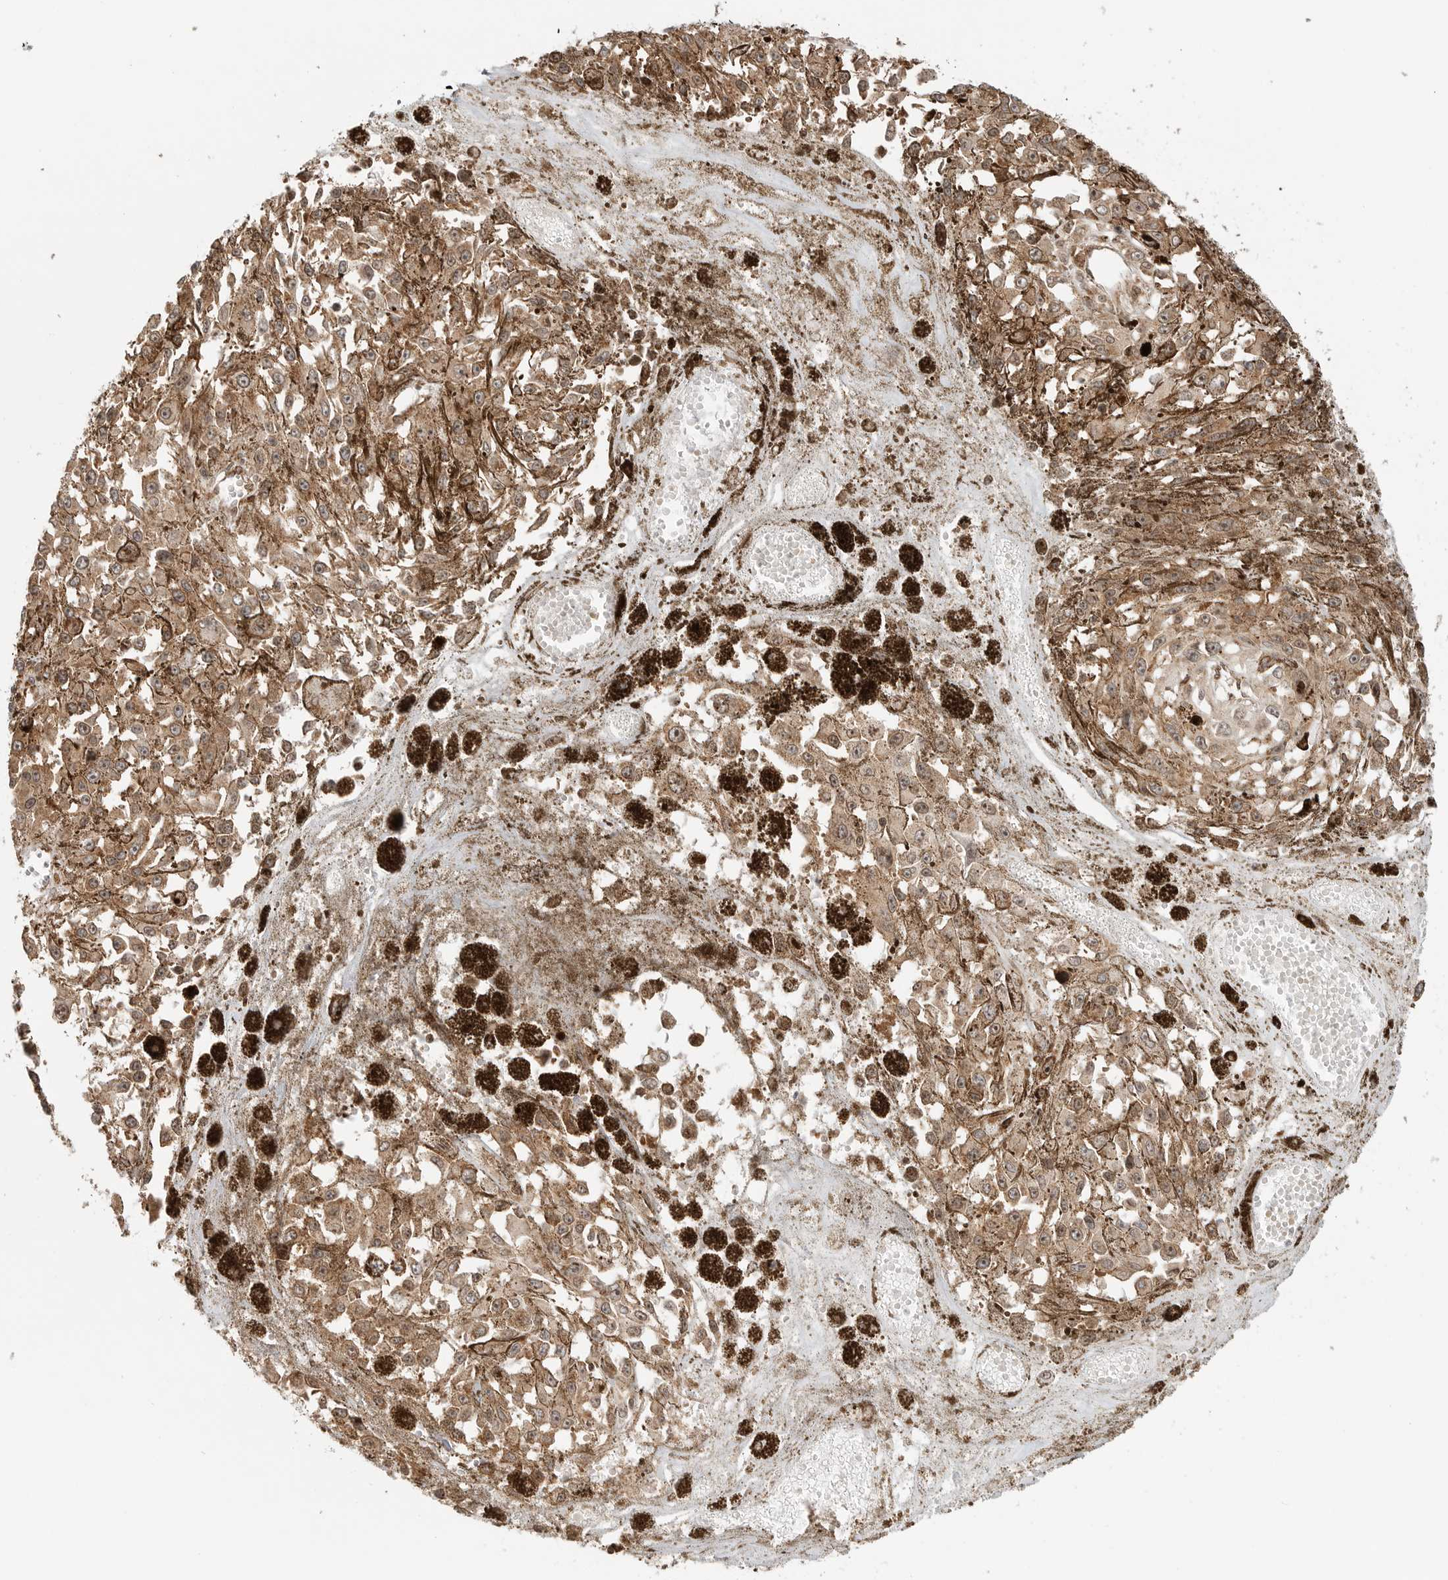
{"staining": {"intensity": "moderate", "quantity": ">75%", "location": "cytoplasmic/membranous"}, "tissue": "melanoma", "cell_type": "Tumor cells", "image_type": "cancer", "snomed": [{"axis": "morphology", "description": "Malignant melanoma, Metastatic site"}, {"axis": "topography", "description": "Lymph node"}], "caption": "IHC of melanoma reveals medium levels of moderate cytoplasmic/membranous expression in approximately >75% of tumor cells.", "gene": "IDUA", "patient": {"sex": "male", "age": 59}}